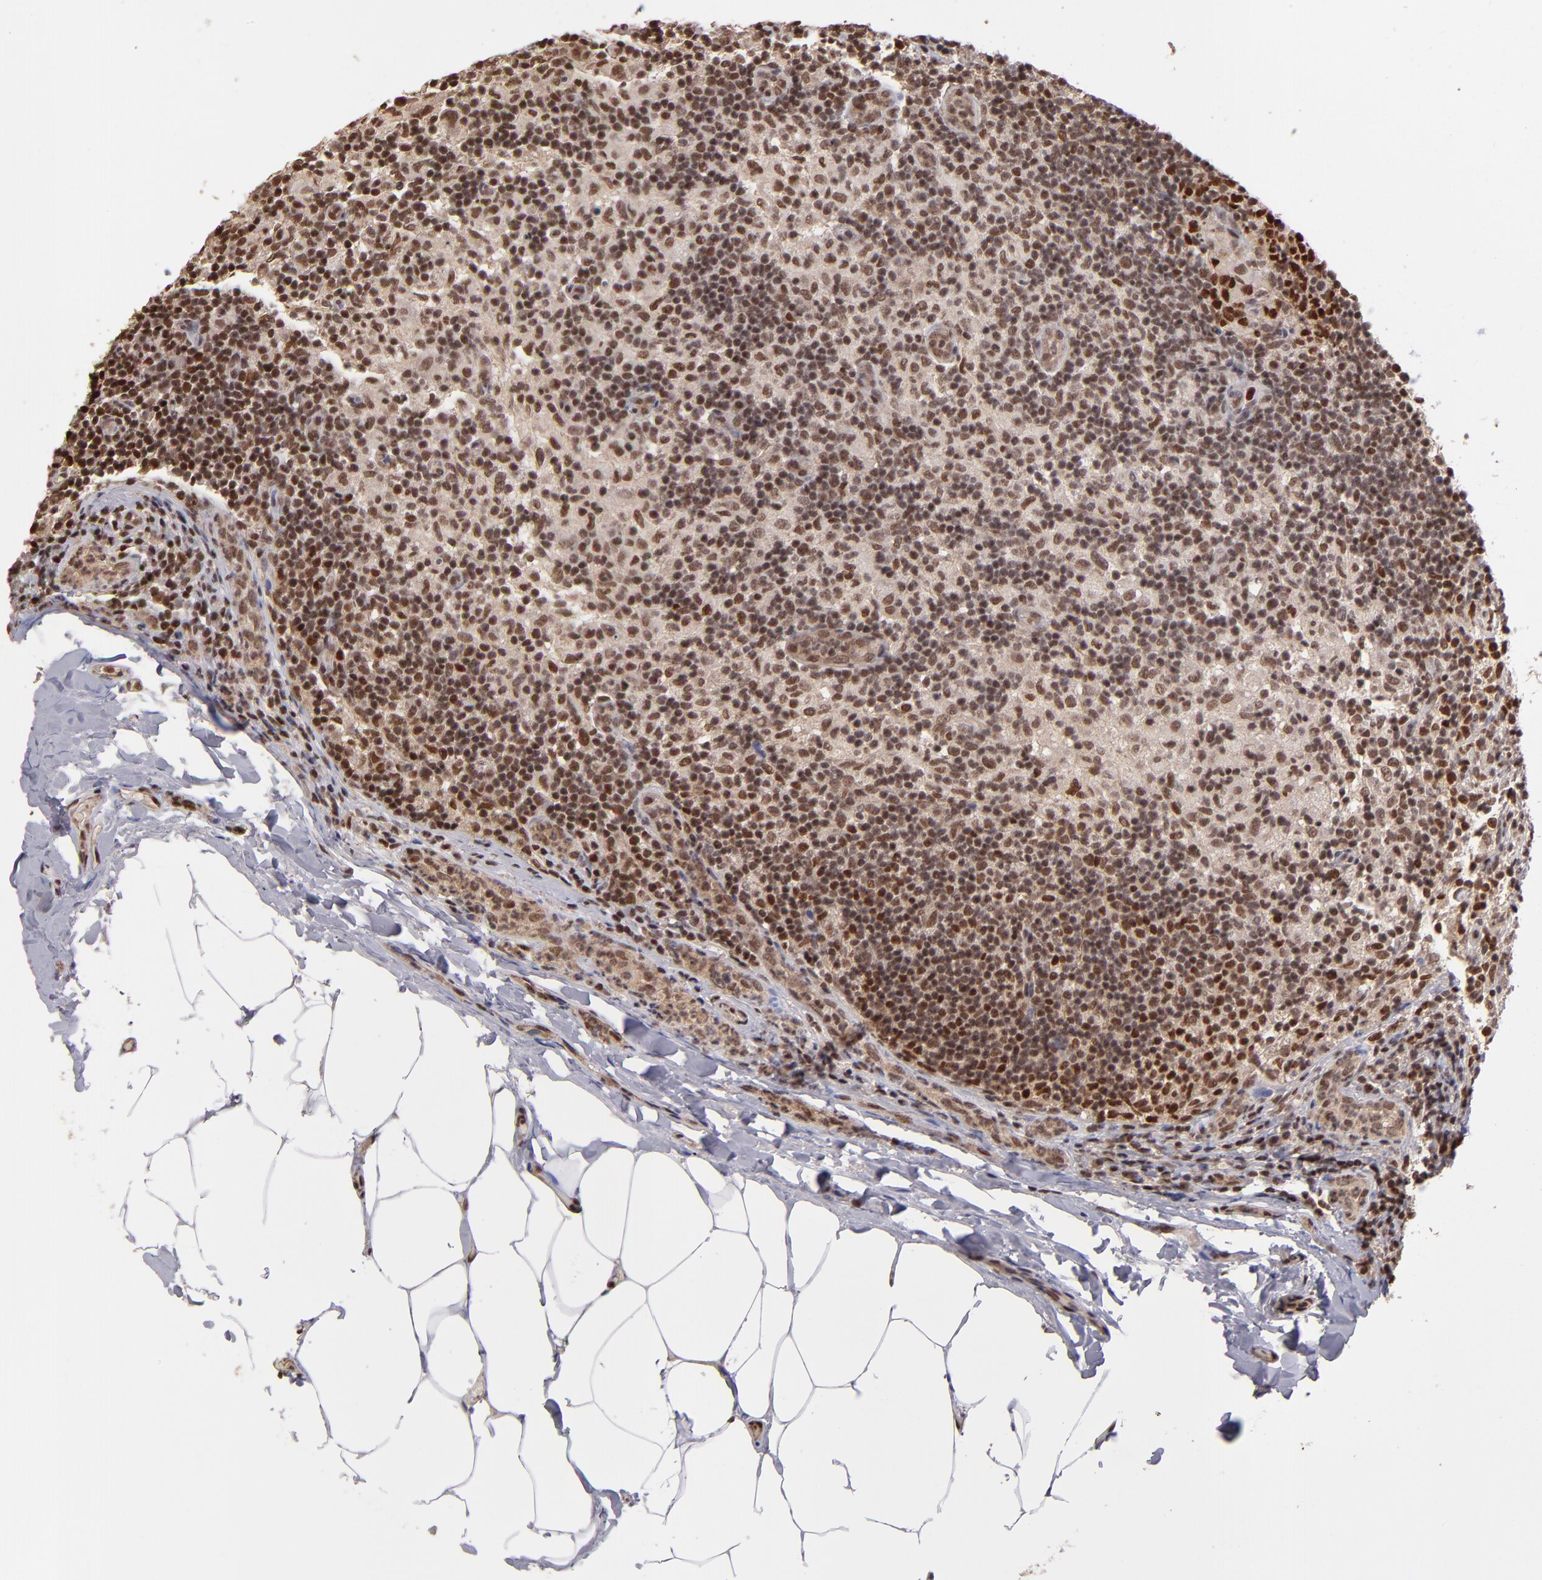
{"staining": {"intensity": "strong", "quantity": ">75%", "location": "nuclear"}, "tissue": "lymph node", "cell_type": "Germinal center cells", "image_type": "normal", "snomed": [{"axis": "morphology", "description": "Normal tissue, NOS"}, {"axis": "morphology", "description": "Inflammation, NOS"}, {"axis": "topography", "description": "Lymph node"}], "caption": "Immunohistochemical staining of benign human lymph node demonstrates >75% levels of strong nuclear protein positivity in approximately >75% of germinal center cells.", "gene": "TERF2", "patient": {"sex": "male", "age": 46}}